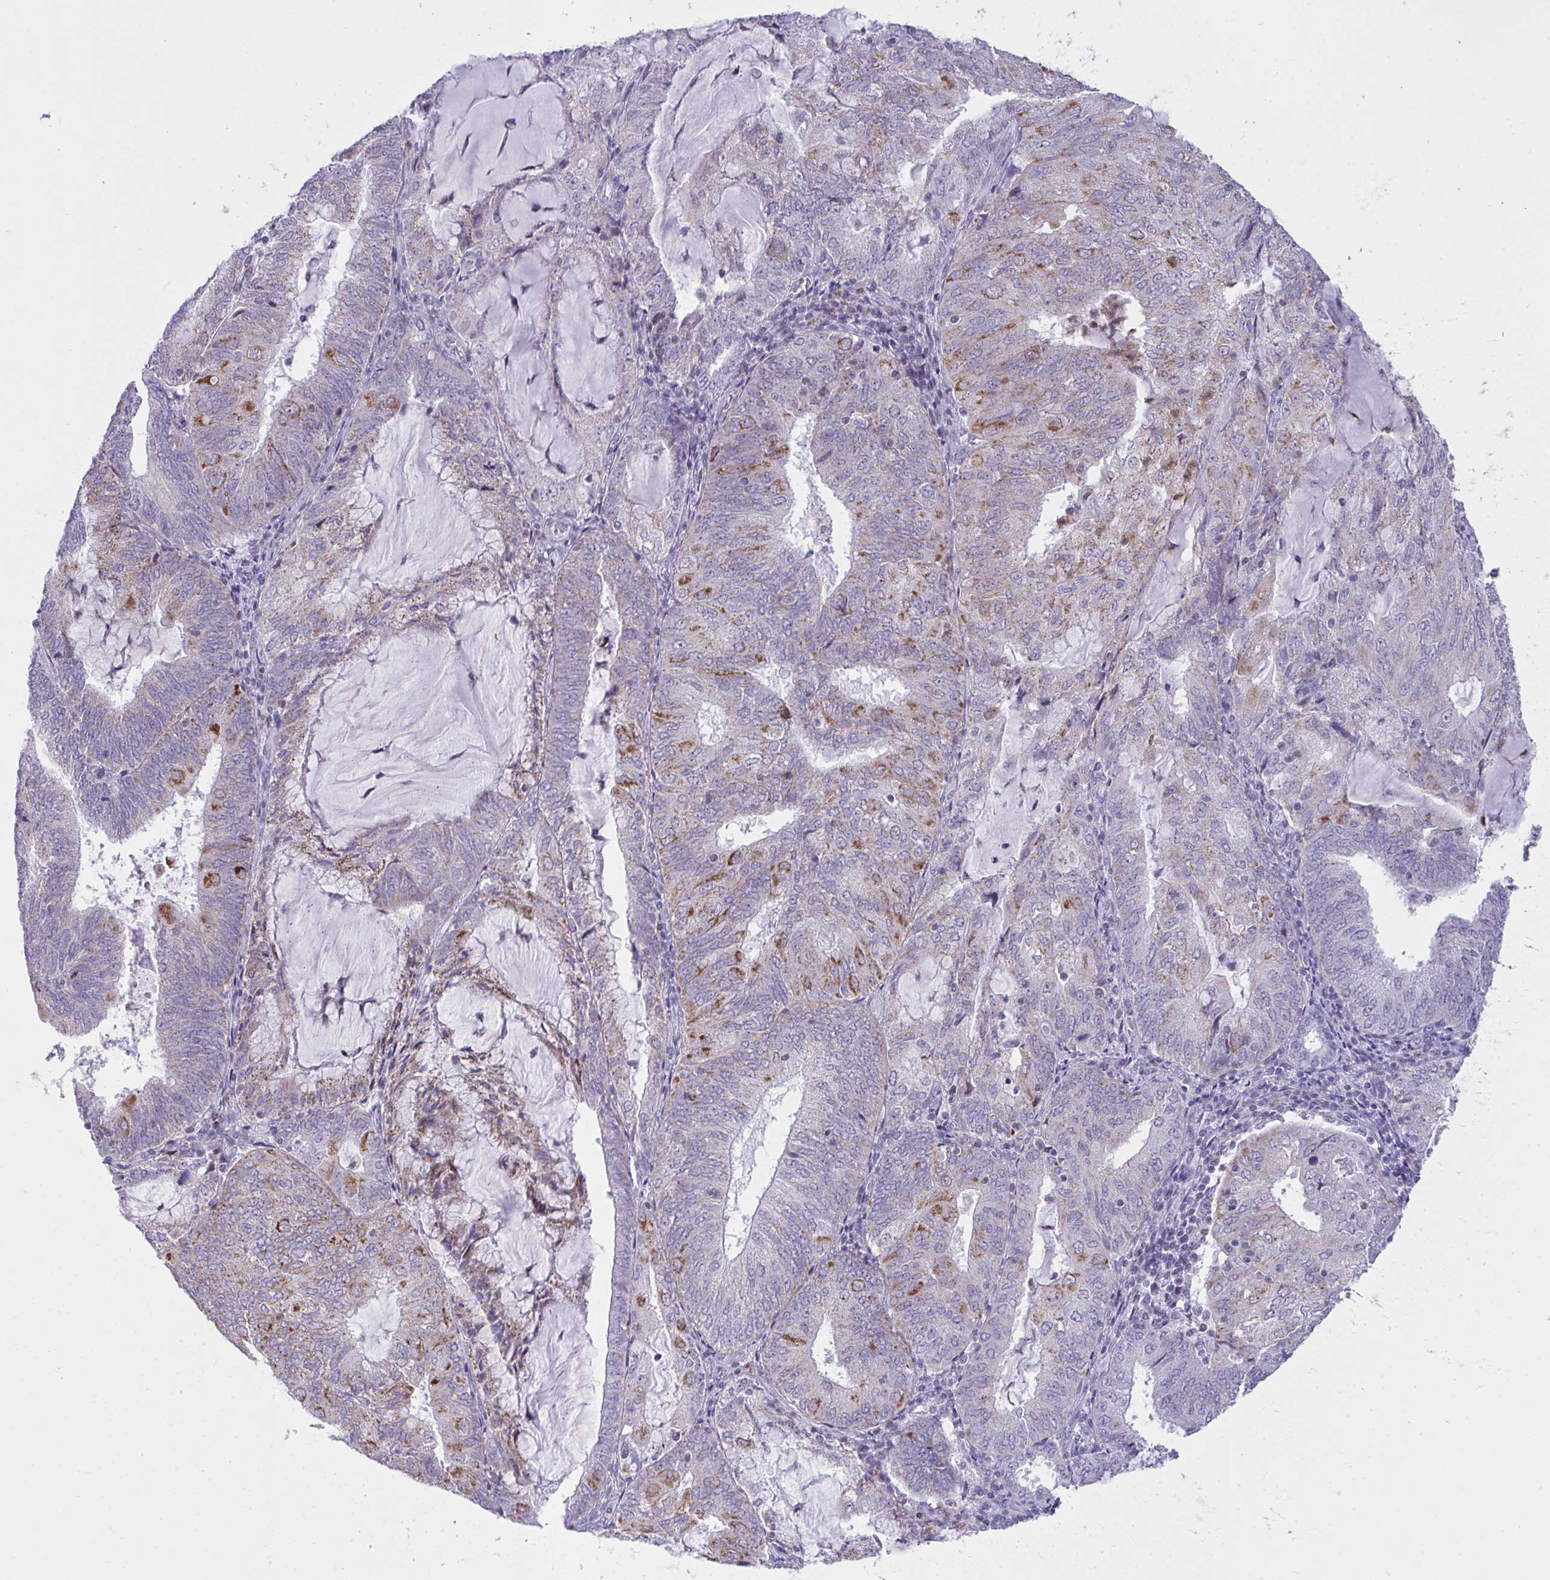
{"staining": {"intensity": "moderate", "quantity": "<25%", "location": "cytoplasmic/membranous"}, "tissue": "endometrial cancer", "cell_type": "Tumor cells", "image_type": "cancer", "snomed": [{"axis": "morphology", "description": "Adenocarcinoma, NOS"}, {"axis": "topography", "description": "Endometrium"}], "caption": "A brown stain highlights moderate cytoplasmic/membranous expression of a protein in human adenocarcinoma (endometrial) tumor cells. The staining was performed using DAB (3,3'-diaminobenzidine), with brown indicating positive protein expression. Nuclei are stained blue with hematoxylin.", "gene": "PLA2G12B", "patient": {"sex": "female", "age": 81}}